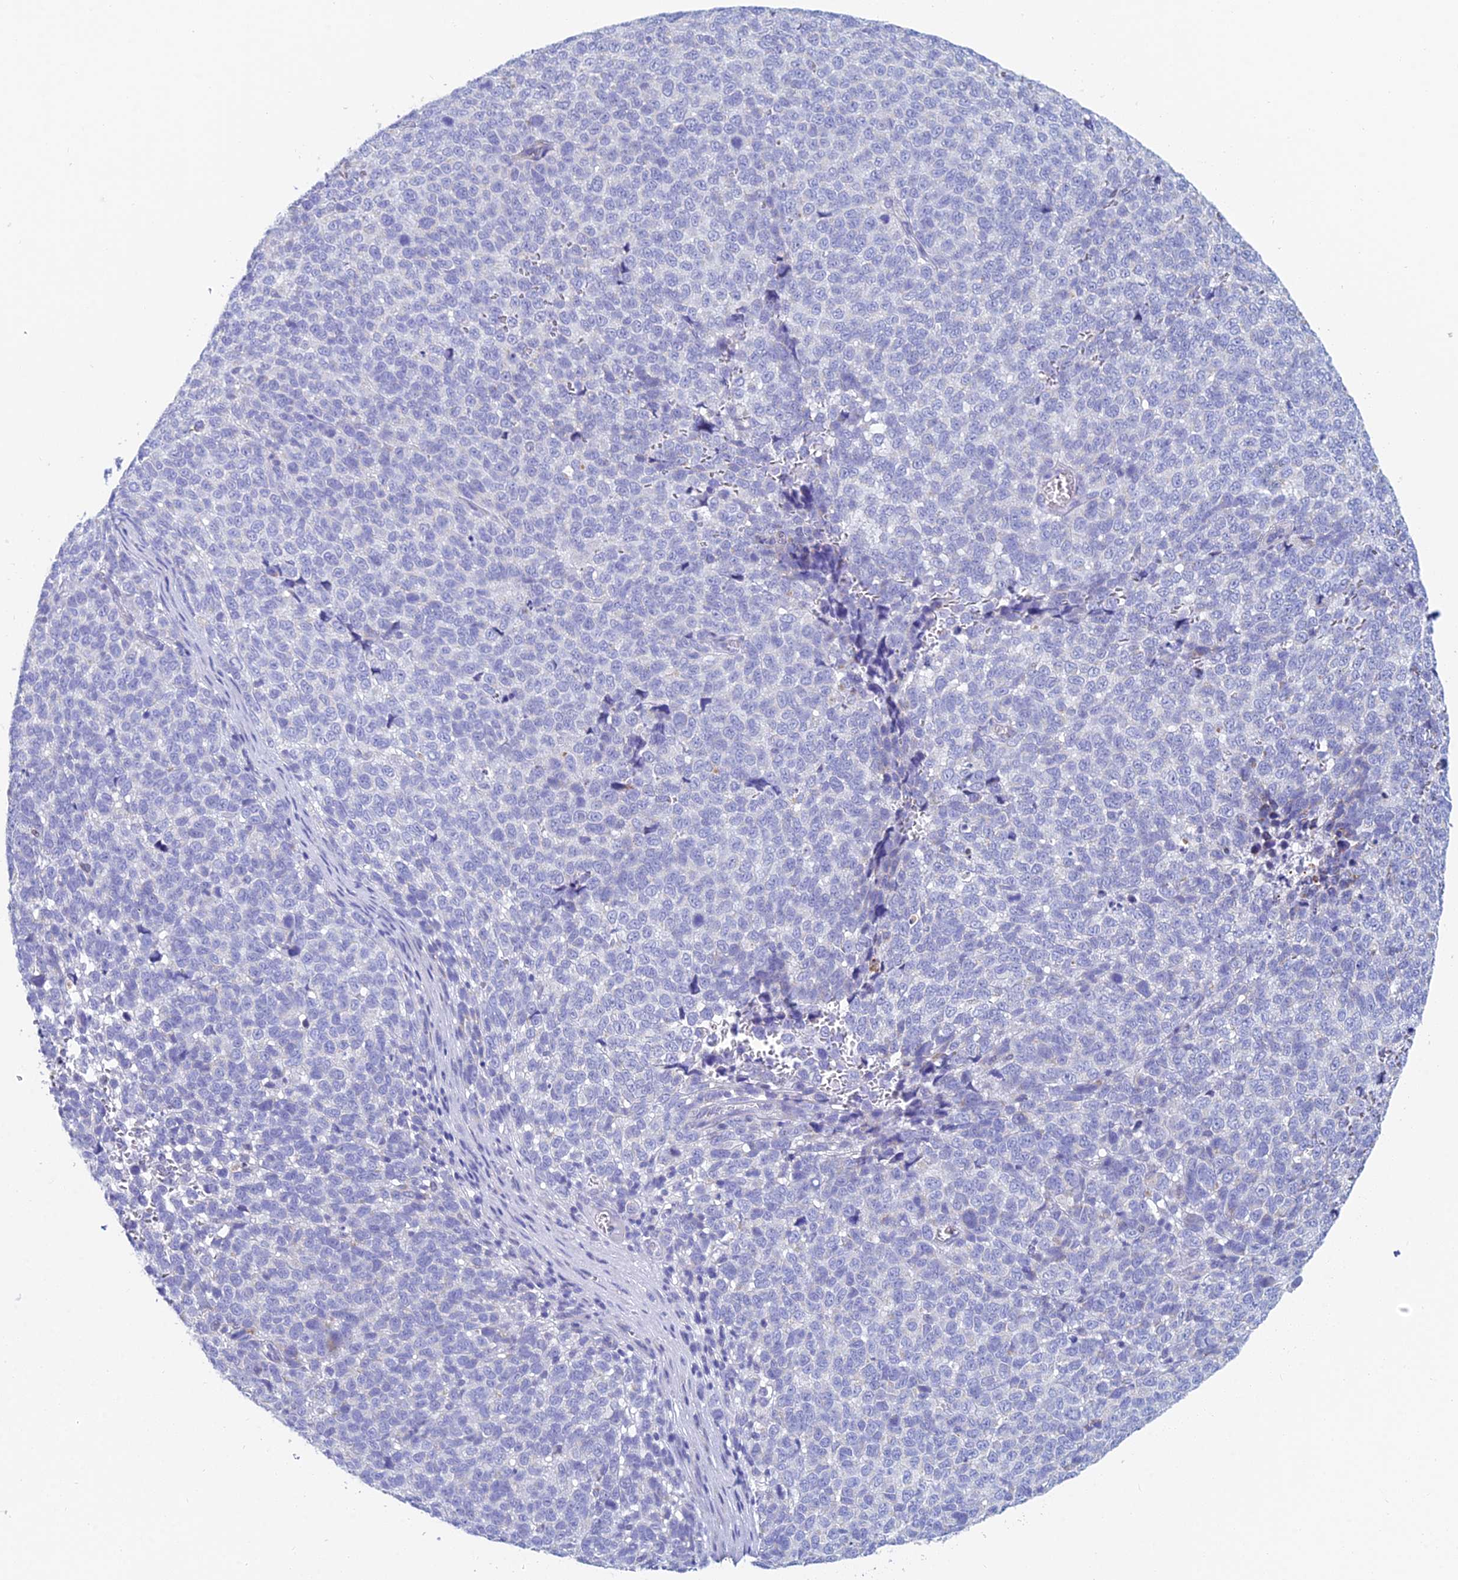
{"staining": {"intensity": "negative", "quantity": "none", "location": "none"}, "tissue": "melanoma", "cell_type": "Tumor cells", "image_type": "cancer", "snomed": [{"axis": "morphology", "description": "Malignant melanoma, NOS"}, {"axis": "topography", "description": "Nose, NOS"}], "caption": "DAB immunohistochemical staining of melanoma exhibits no significant expression in tumor cells.", "gene": "ACSM1", "patient": {"sex": "female", "age": 48}}